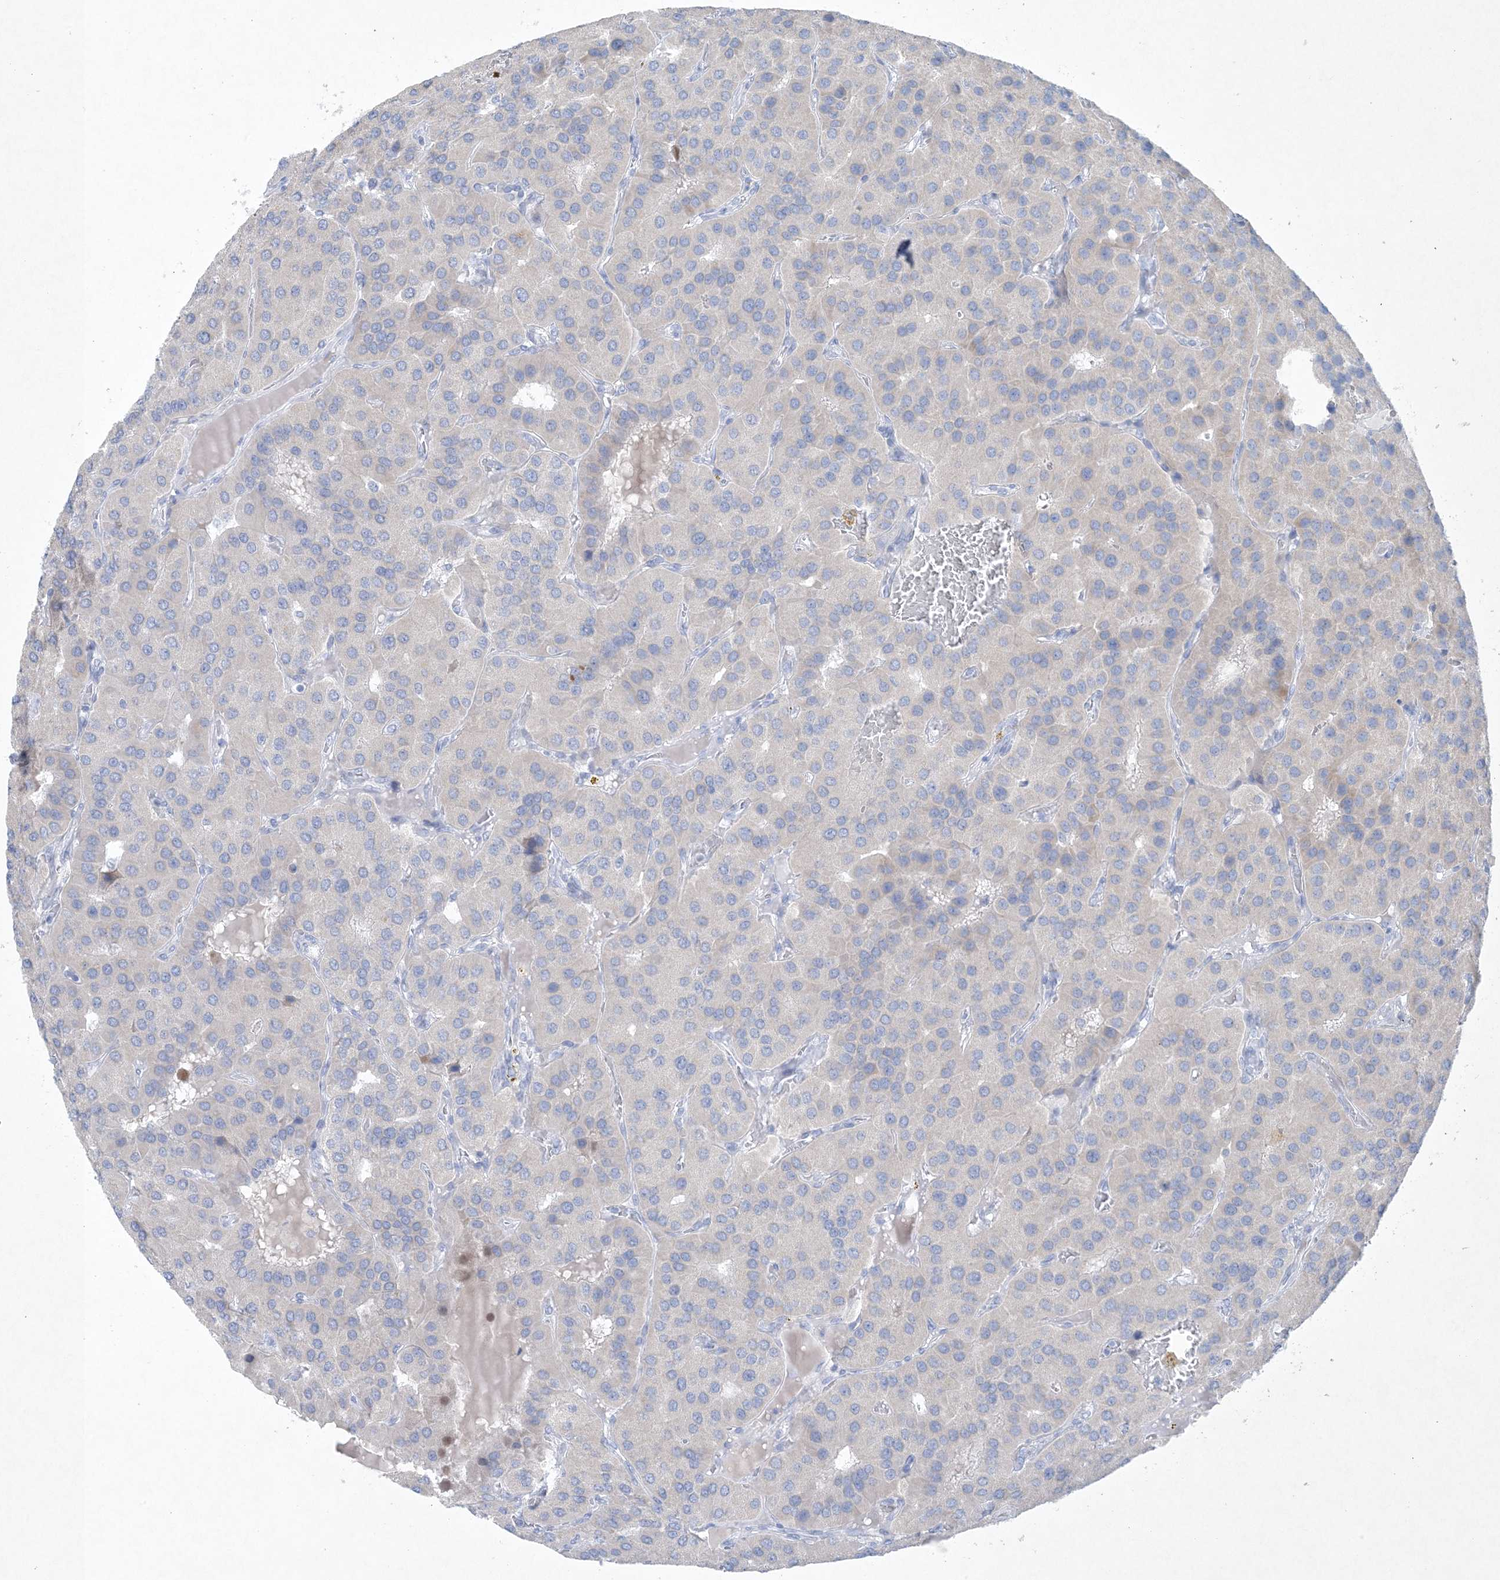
{"staining": {"intensity": "negative", "quantity": "none", "location": "none"}, "tissue": "parathyroid gland", "cell_type": "Glandular cells", "image_type": "normal", "snomed": [{"axis": "morphology", "description": "Normal tissue, NOS"}, {"axis": "morphology", "description": "Adenoma, NOS"}, {"axis": "topography", "description": "Parathyroid gland"}], "caption": "IHC photomicrograph of unremarkable human parathyroid gland stained for a protein (brown), which reveals no staining in glandular cells.", "gene": "GABRG1", "patient": {"sex": "female", "age": 86}}